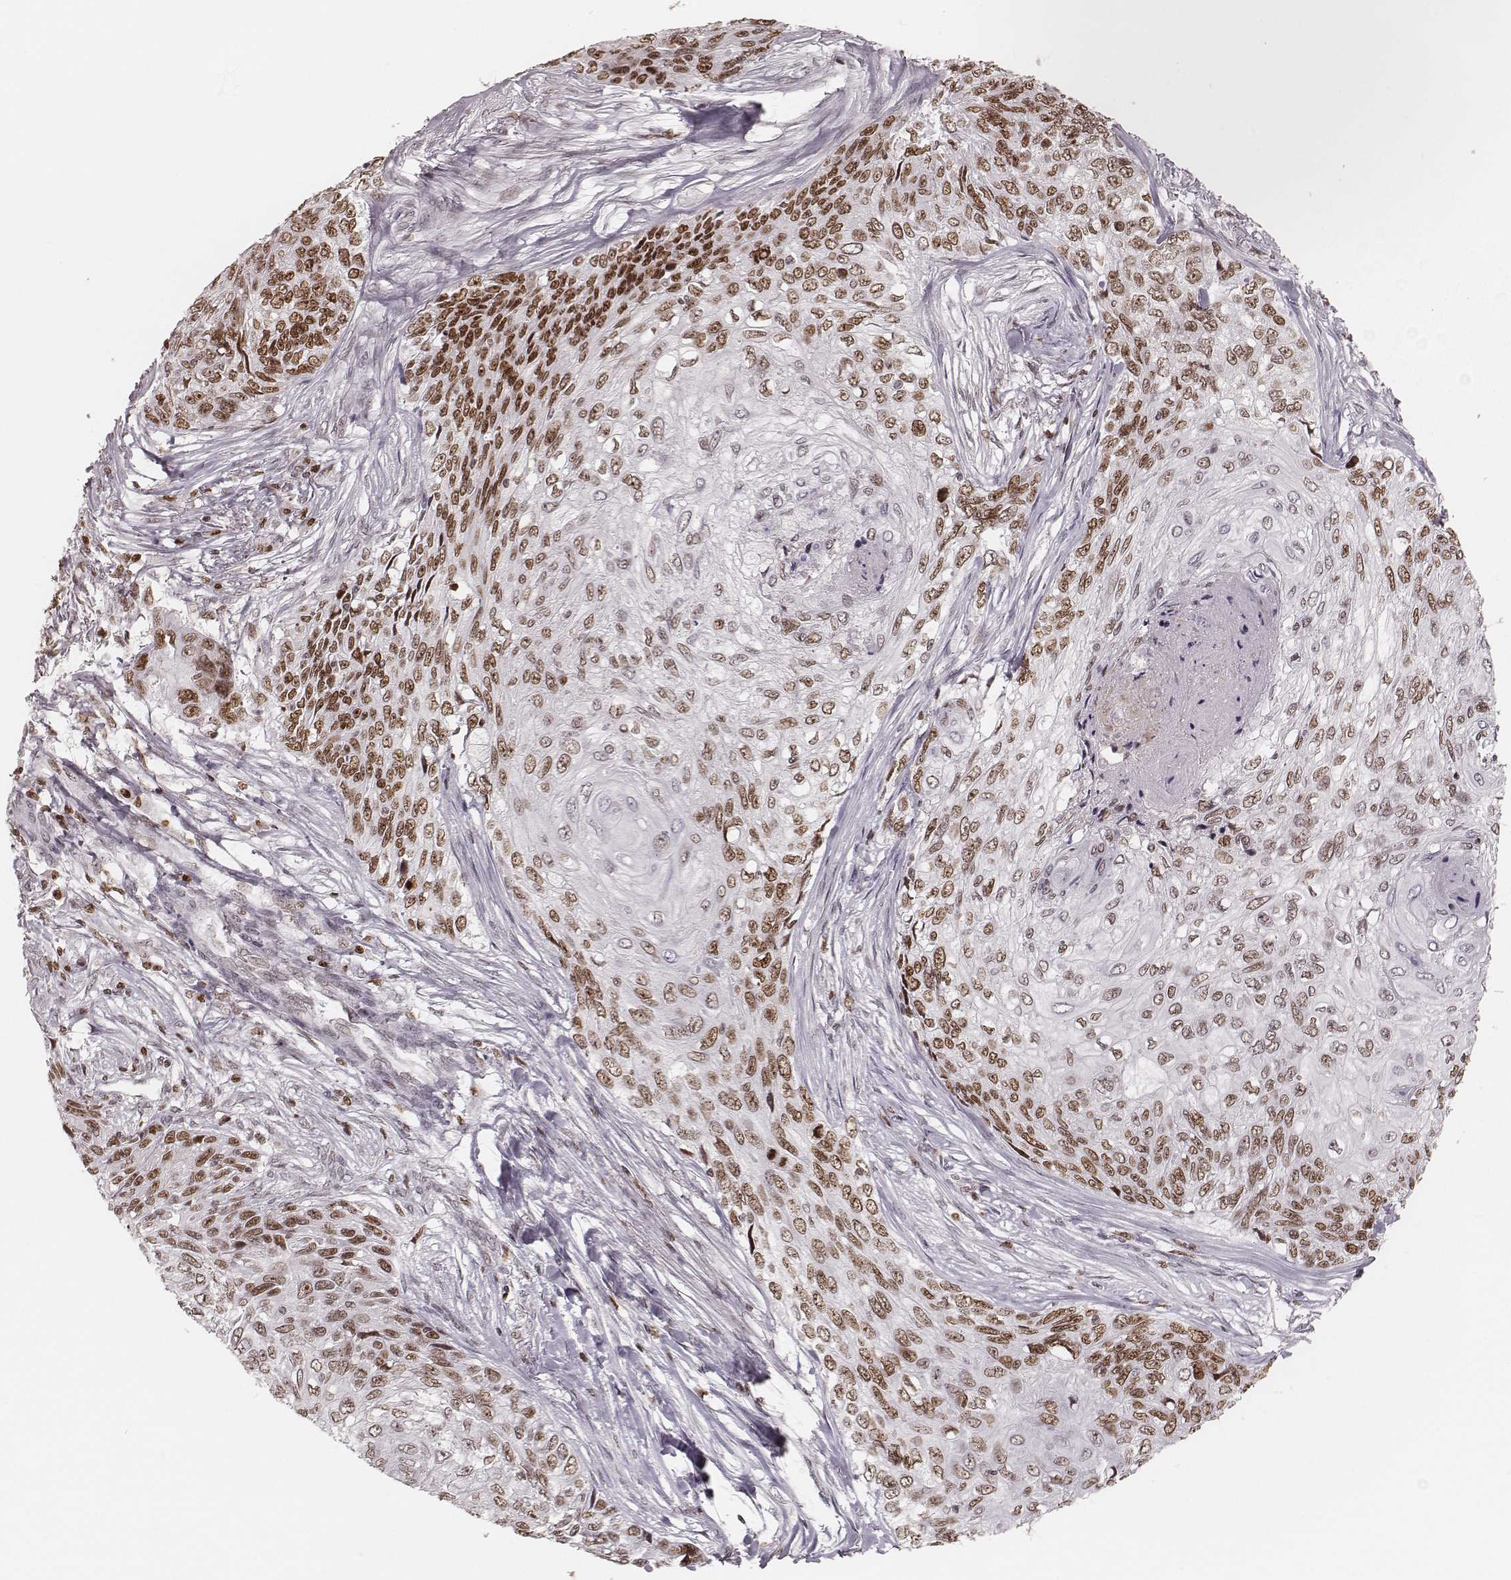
{"staining": {"intensity": "moderate", "quantity": ">75%", "location": "nuclear"}, "tissue": "skin cancer", "cell_type": "Tumor cells", "image_type": "cancer", "snomed": [{"axis": "morphology", "description": "Squamous cell carcinoma, NOS"}, {"axis": "topography", "description": "Skin"}], "caption": "Human skin cancer (squamous cell carcinoma) stained with a protein marker shows moderate staining in tumor cells.", "gene": "PARP1", "patient": {"sex": "male", "age": 92}}